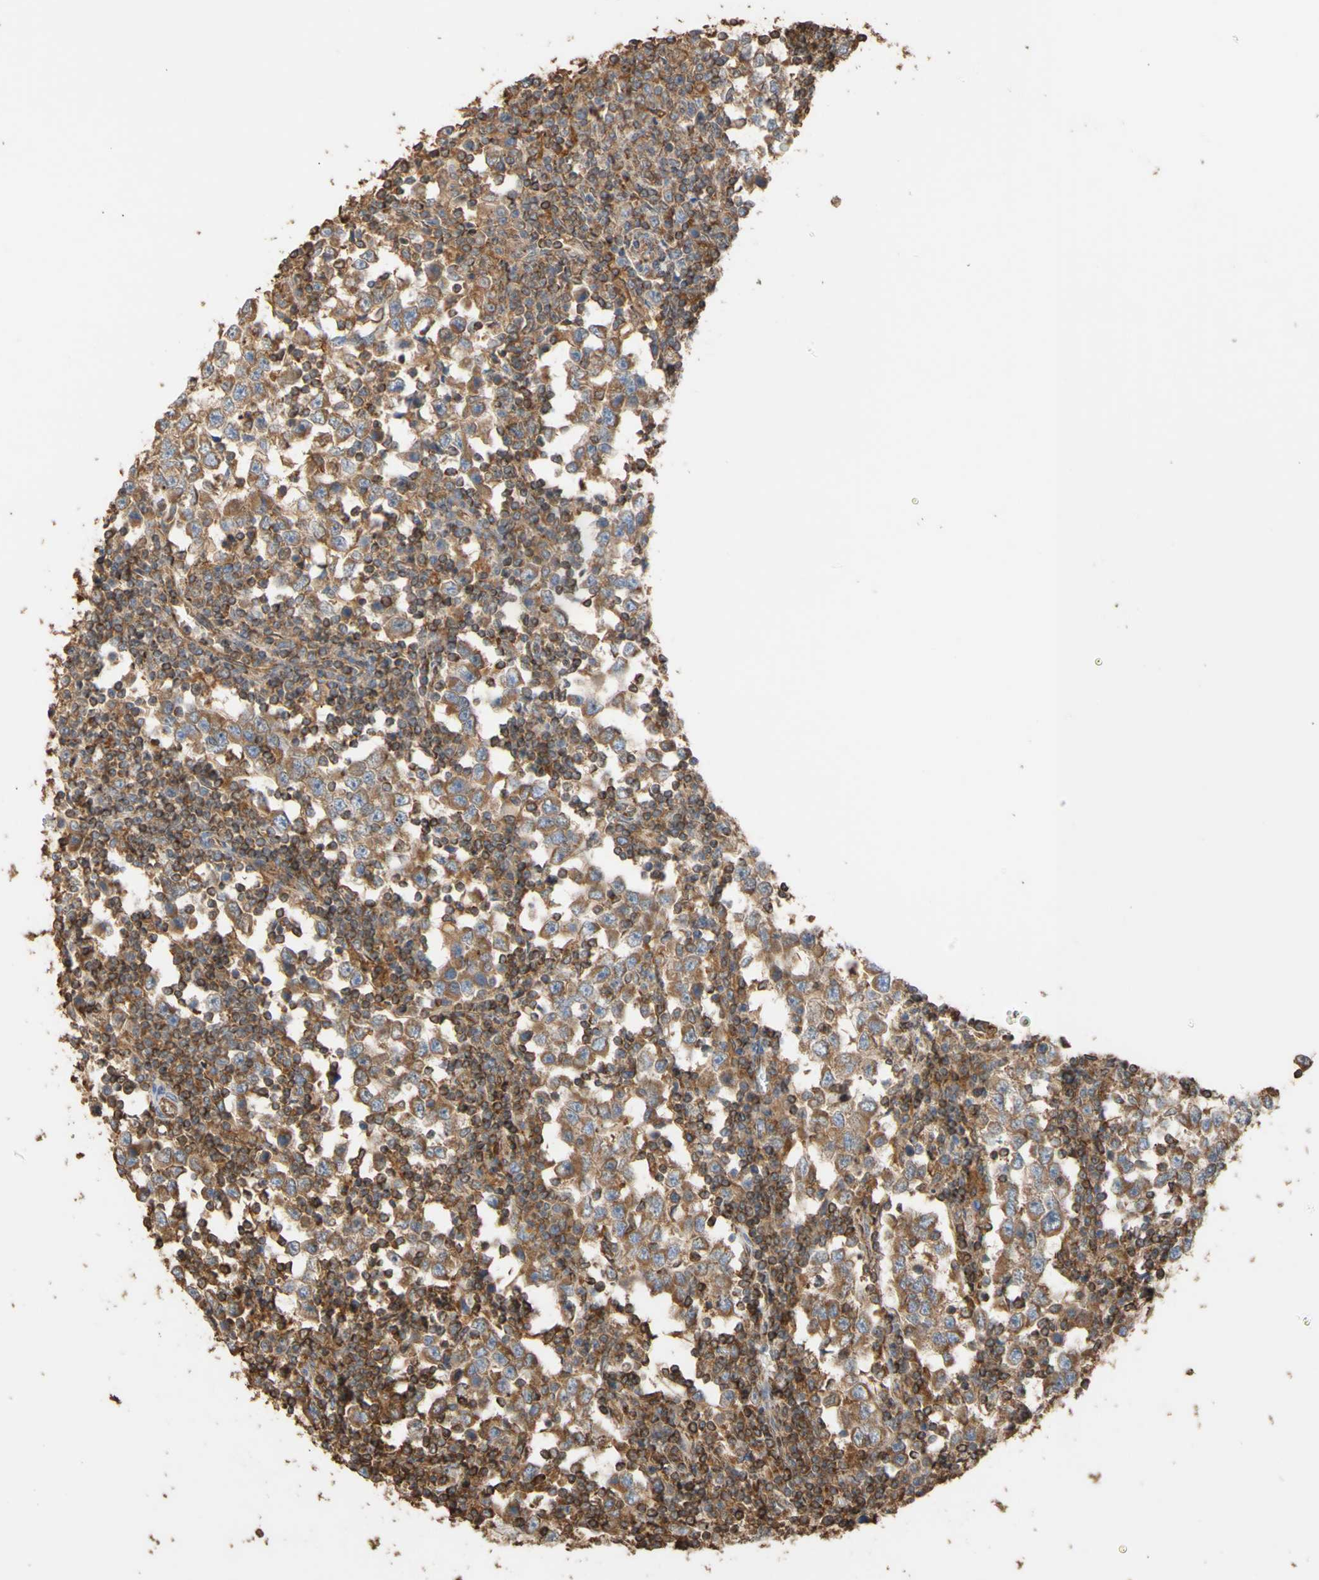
{"staining": {"intensity": "moderate", "quantity": ">75%", "location": "cytoplasmic/membranous"}, "tissue": "testis cancer", "cell_type": "Tumor cells", "image_type": "cancer", "snomed": [{"axis": "morphology", "description": "Seminoma, NOS"}, {"axis": "topography", "description": "Testis"}], "caption": "High-power microscopy captured an IHC micrograph of testis cancer (seminoma), revealing moderate cytoplasmic/membranous staining in about >75% of tumor cells.", "gene": "ALDH9A1", "patient": {"sex": "male", "age": 65}}